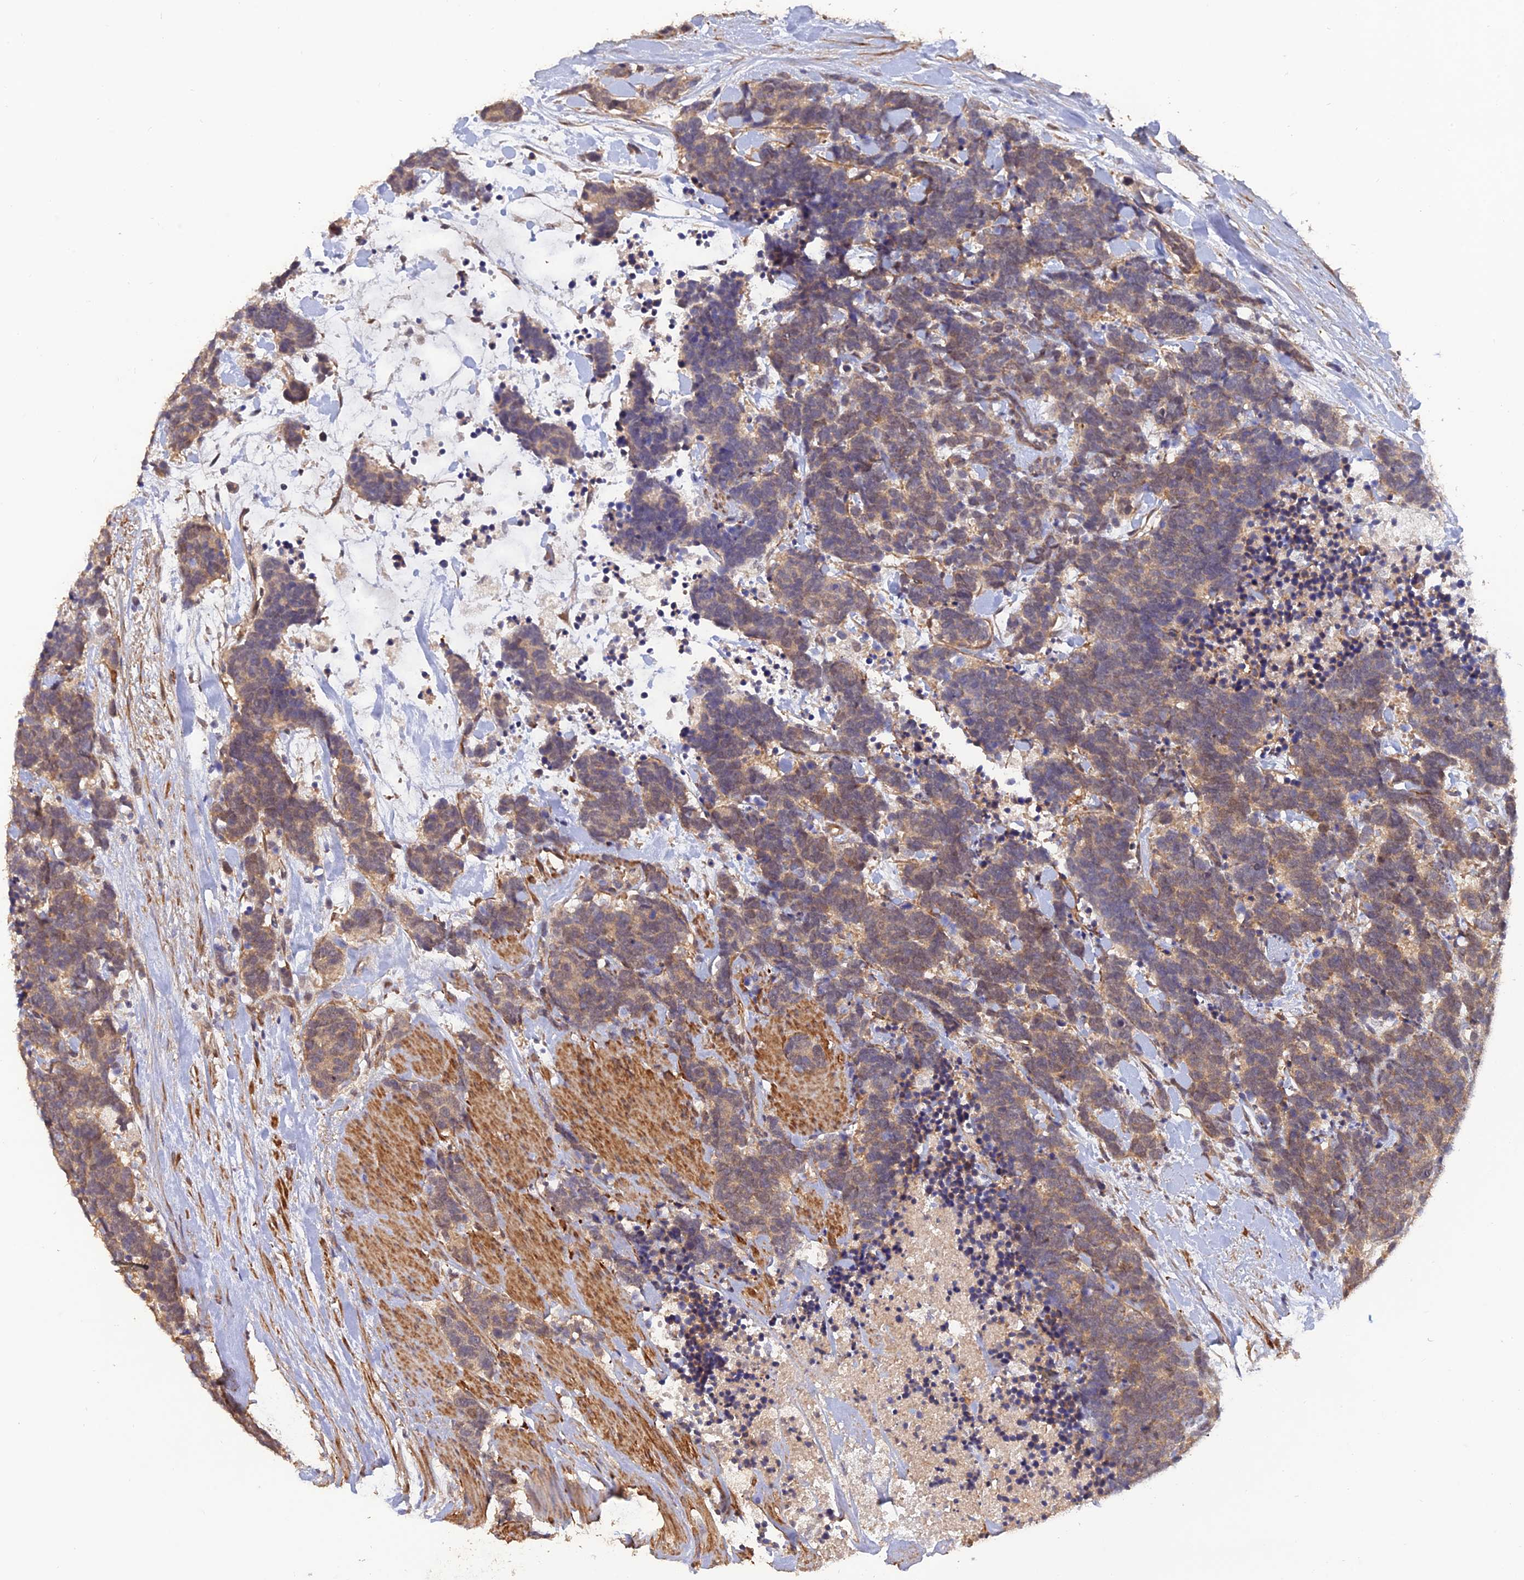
{"staining": {"intensity": "weak", "quantity": ">75%", "location": "cytoplasmic/membranous"}, "tissue": "carcinoid", "cell_type": "Tumor cells", "image_type": "cancer", "snomed": [{"axis": "morphology", "description": "Carcinoma, NOS"}, {"axis": "morphology", "description": "Carcinoid, malignant, NOS"}, {"axis": "topography", "description": "Prostate"}], "caption": "The photomicrograph reveals staining of carcinoid, revealing weak cytoplasmic/membranous protein staining (brown color) within tumor cells.", "gene": "PAGR1", "patient": {"sex": "male", "age": 57}}